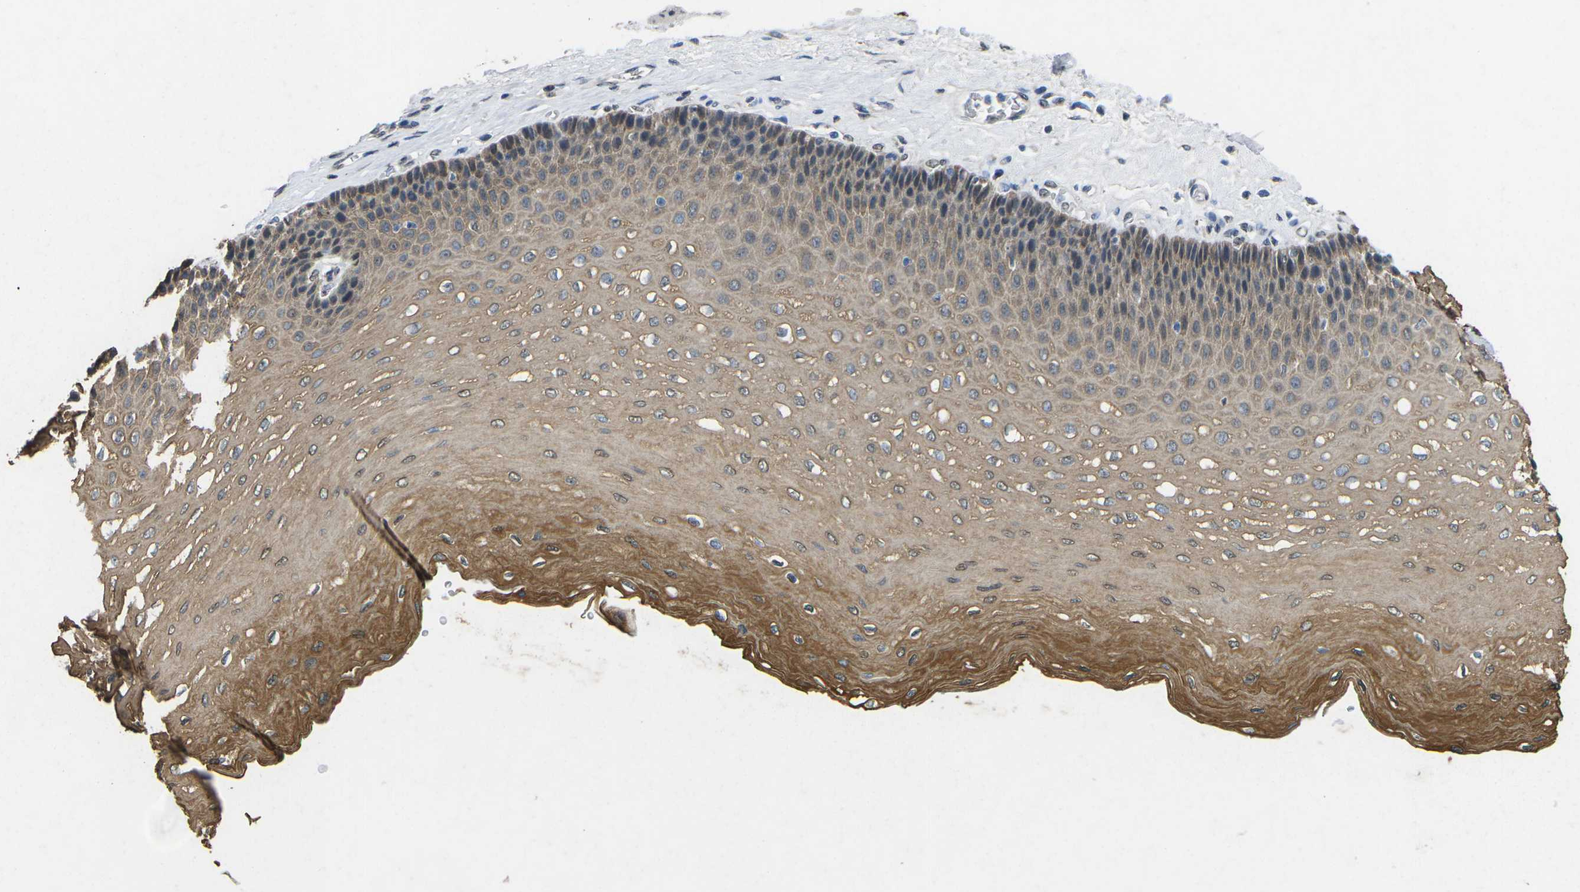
{"staining": {"intensity": "weak", "quantity": ">75%", "location": "cytoplasmic/membranous"}, "tissue": "esophagus", "cell_type": "Squamous epithelial cells", "image_type": "normal", "snomed": [{"axis": "morphology", "description": "Normal tissue, NOS"}, {"axis": "topography", "description": "Esophagus"}], "caption": "Unremarkable esophagus exhibits weak cytoplasmic/membranous expression in approximately >75% of squamous epithelial cells, visualized by immunohistochemistry. The staining is performed using DAB (3,3'-diaminobenzidine) brown chromogen to label protein expression. The nuclei are counter-stained blue using hematoxylin.", "gene": "SCNN1B", "patient": {"sex": "female", "age": 72}}